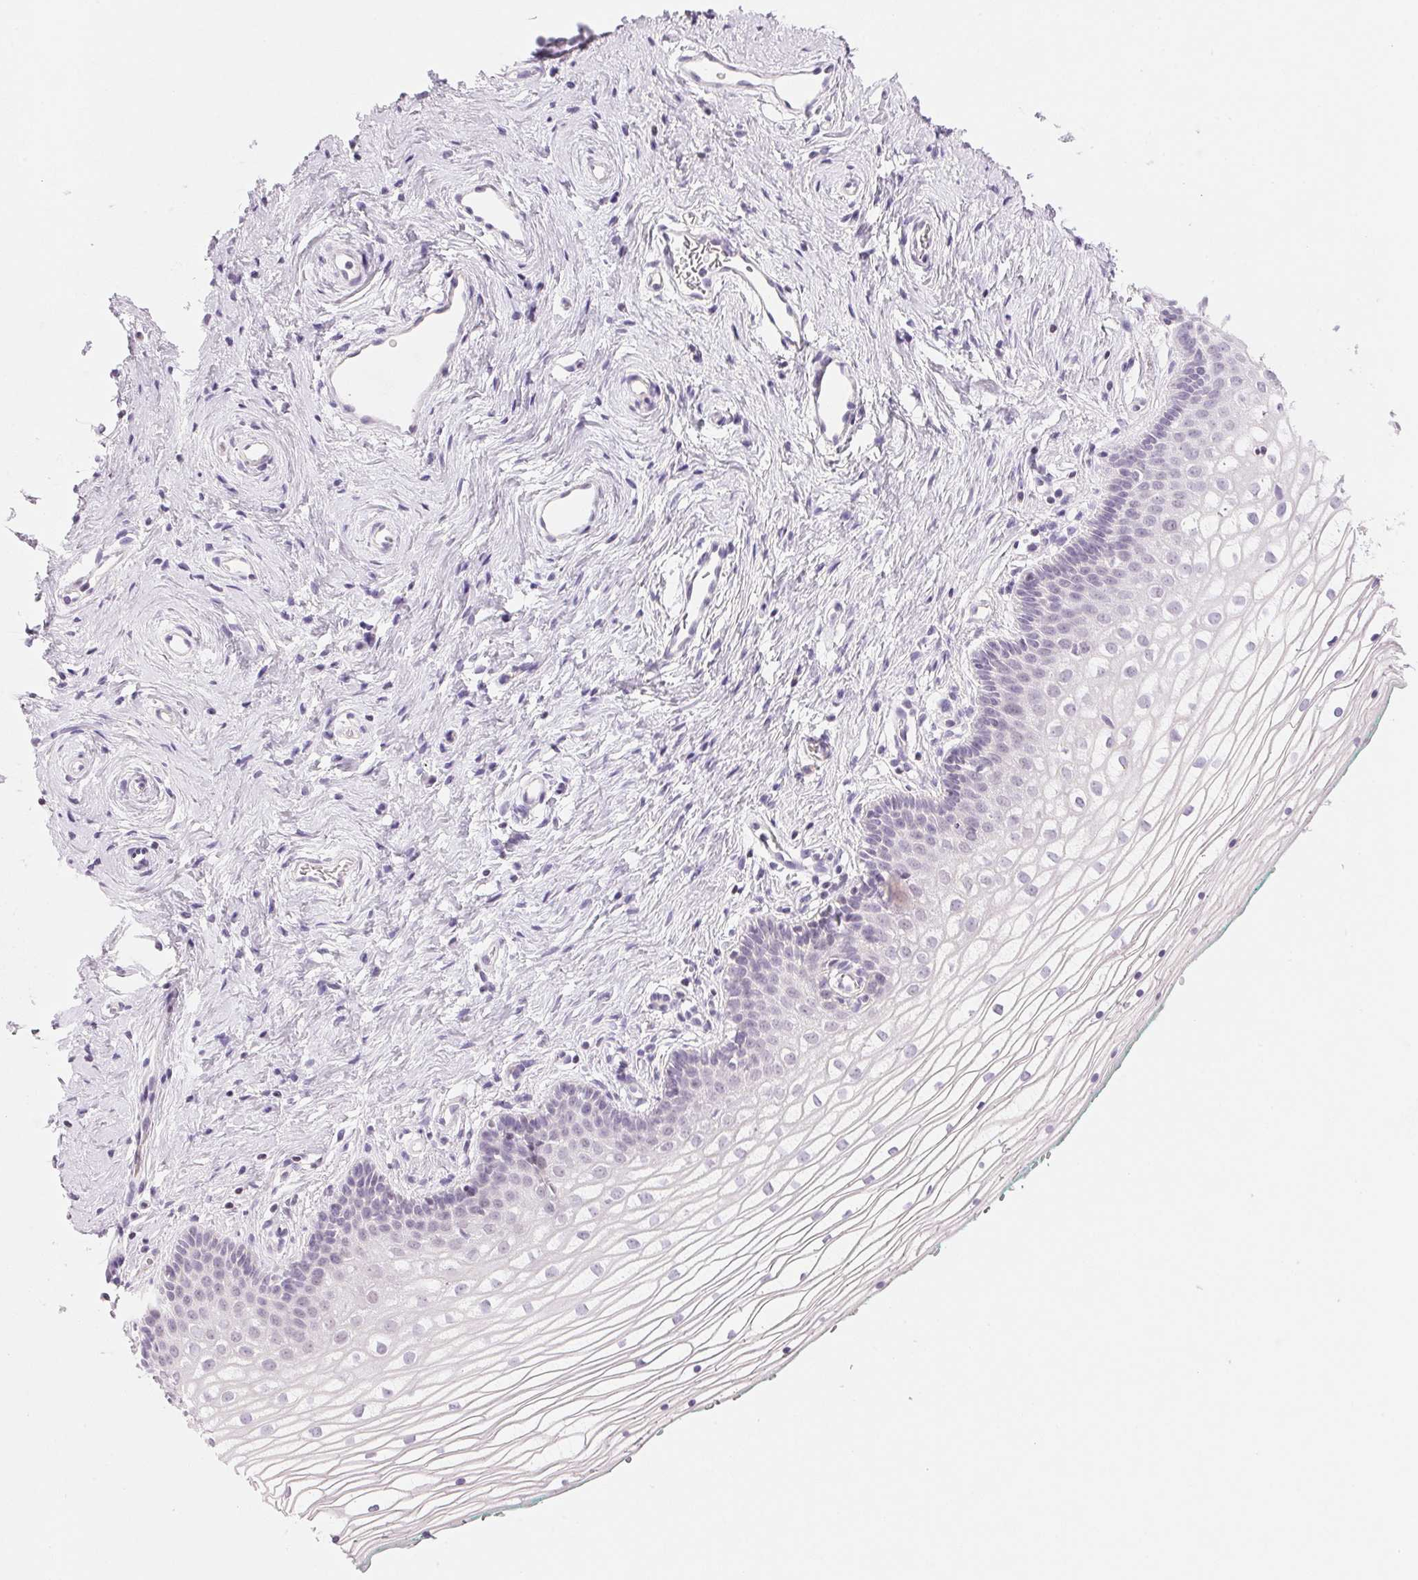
{"staining": {"intensity": "weak", "quantity": "<25%", "location": "nuclear"}, "tissue": "vagina", "cell_type": "Squamous epithelial cells", "image_type": "normal", "snomed": [{"axis": "morphology", "description": "Normal tissue, NOS"}, {"axis": "topography", "description": "Vagina"}], "caption": "IHC photomicrograph of normal vagina: vagina stained with DAB (3,3'-diaminobenzidine) demonstrates no significant protein expression in squamous epithelial cells. (Immunohistochemistry, brightfield microscopy, high magnification).", "gene": "CYP11B1", "patient": {"sex": "female", "age": 36}}